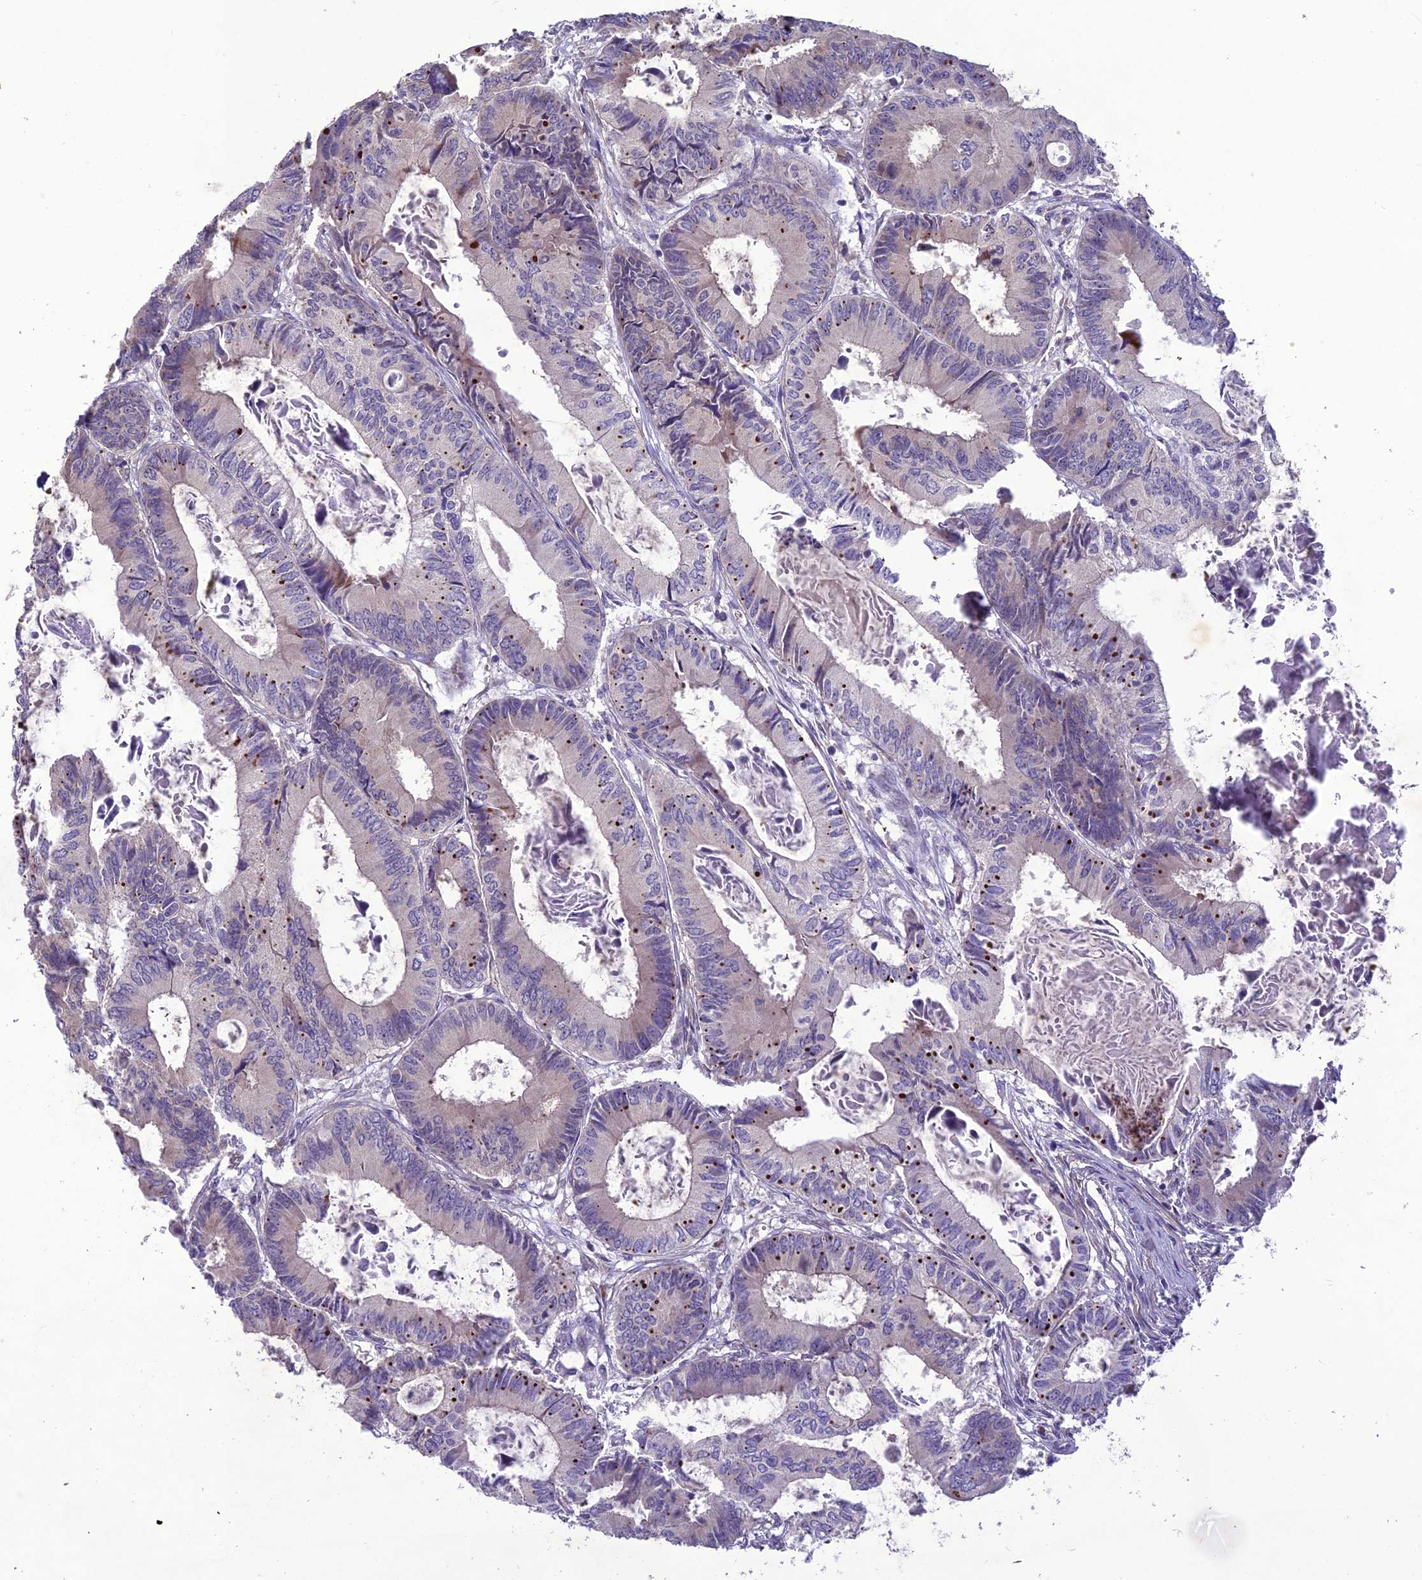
{"staining": {"intensity": "weak", "quantity": "25%-75%", "location": "cytoplasmic/membranous"}, "tissue": "colorectal cancer", "cell_type": "Tumor cells", "image_type": "cancer", "snomed": [{"axis": "morphology", "description": "Adenocarcinoma, NOS"}, {"axis": "topography", "description": "Colon"}], "caption": "A photomicrograph of human adenocarcinoma (colorectal) stained for a protein exhibits weak cytoplasmic/membranous brown staining in tumor cells.", "gene": "CENPL", "patient": {"sex": "male", "age": 85}}